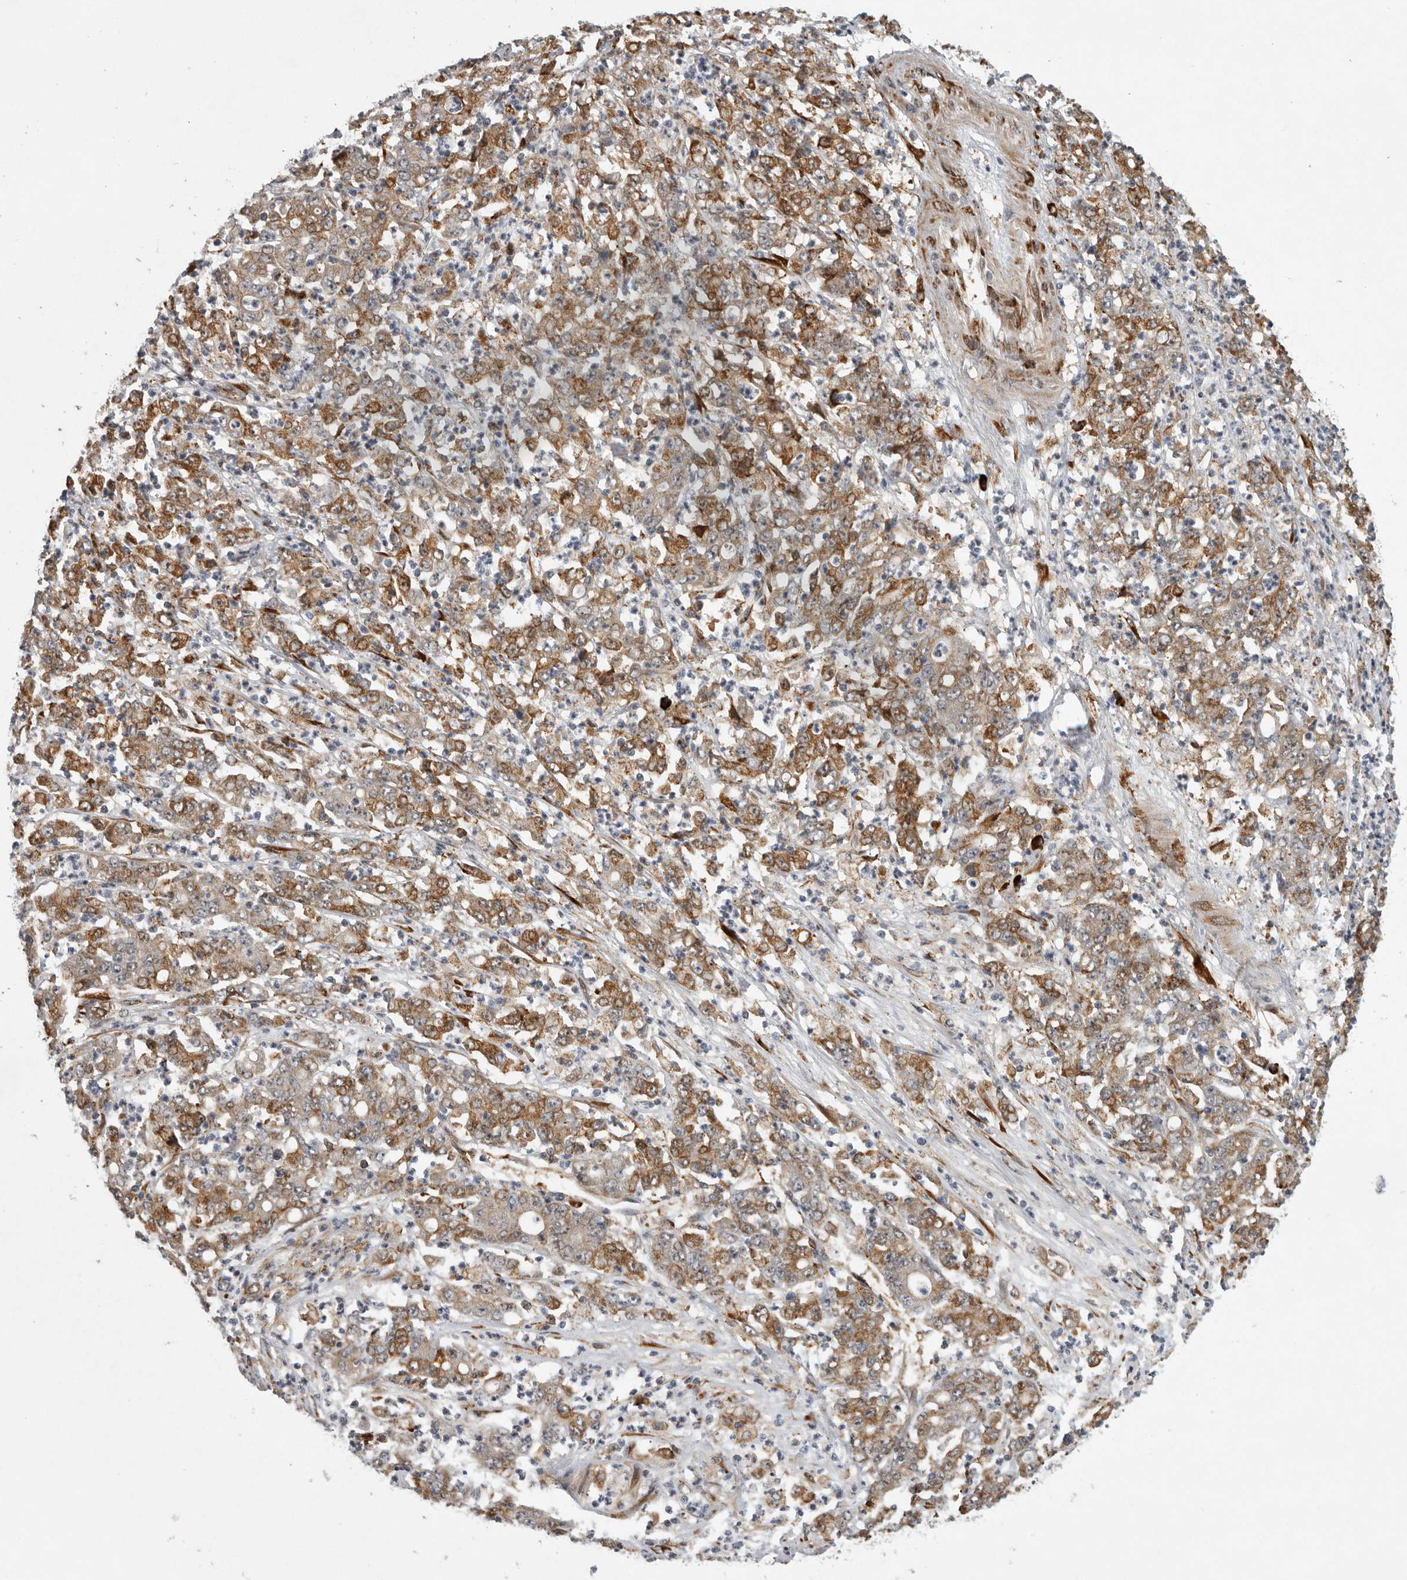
{"staining": {"intensity": "moderate", "quantity": ">75%", "location": "cytoplasmic/membranous"}, "tissue": "stomach cancer", "cell_type": "Tumor cells", "image_type": "cancer", "snomed": [{"axis": "morphology", "description": "Adenocarcinoma, NOS"}, {"axis": "topography", "description": "Stomach, lower"}], "caption": "Stomach cancer stained for a protein (brown) reveals moderate cytoplasmic/membranous positive positivity in approximately >75% of tumor cells.", "gene": "MPDZ", "patient": {"sex": "female", "age": 71}}